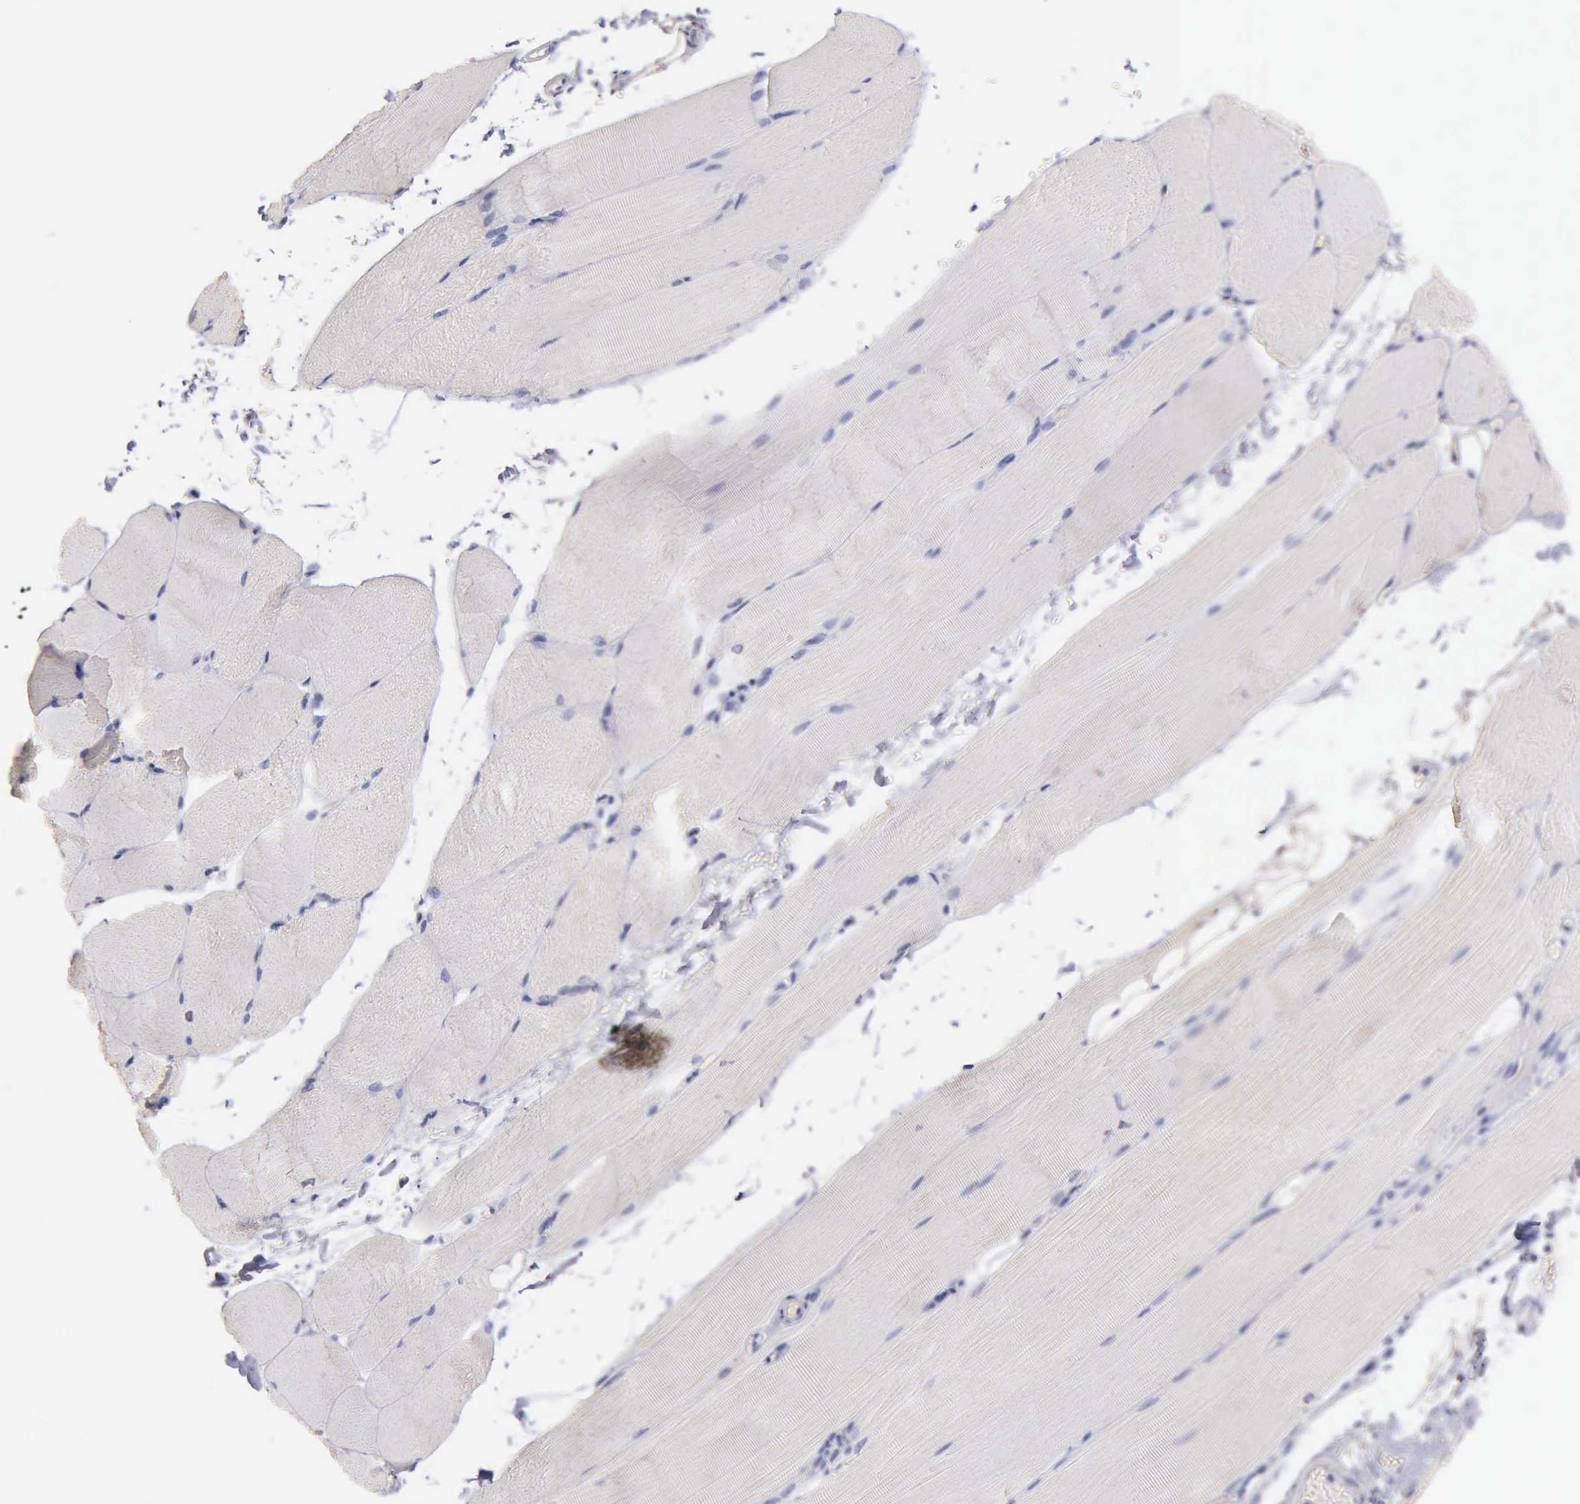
{"staining": {"intensity": "negative", "quantity": "none", "location": "none"}, "tissue": "skeletal muscle", "cell_type": "Myocytes", "image_type": "normal", "snomed": [{"axis": "morphology", "description": "Normal tissue, NOS"}, {"axis": "topography", "description": "Skeletal muscle"}, {"axis": "topography", "description": "Parathyroid gland"}], "caption": "Immunohistochemical staining of unremarkable skeletal muscle shows no significant positivity in myocytes. (Stains: DAB (3,3'-diaminobenzidine) immunohistochemistry with hematoxylin counter stain, Microscopy: brightfield microscopy at high magnification).", "gene": "APP", "patient": {"sex": "female", "age": 37}}